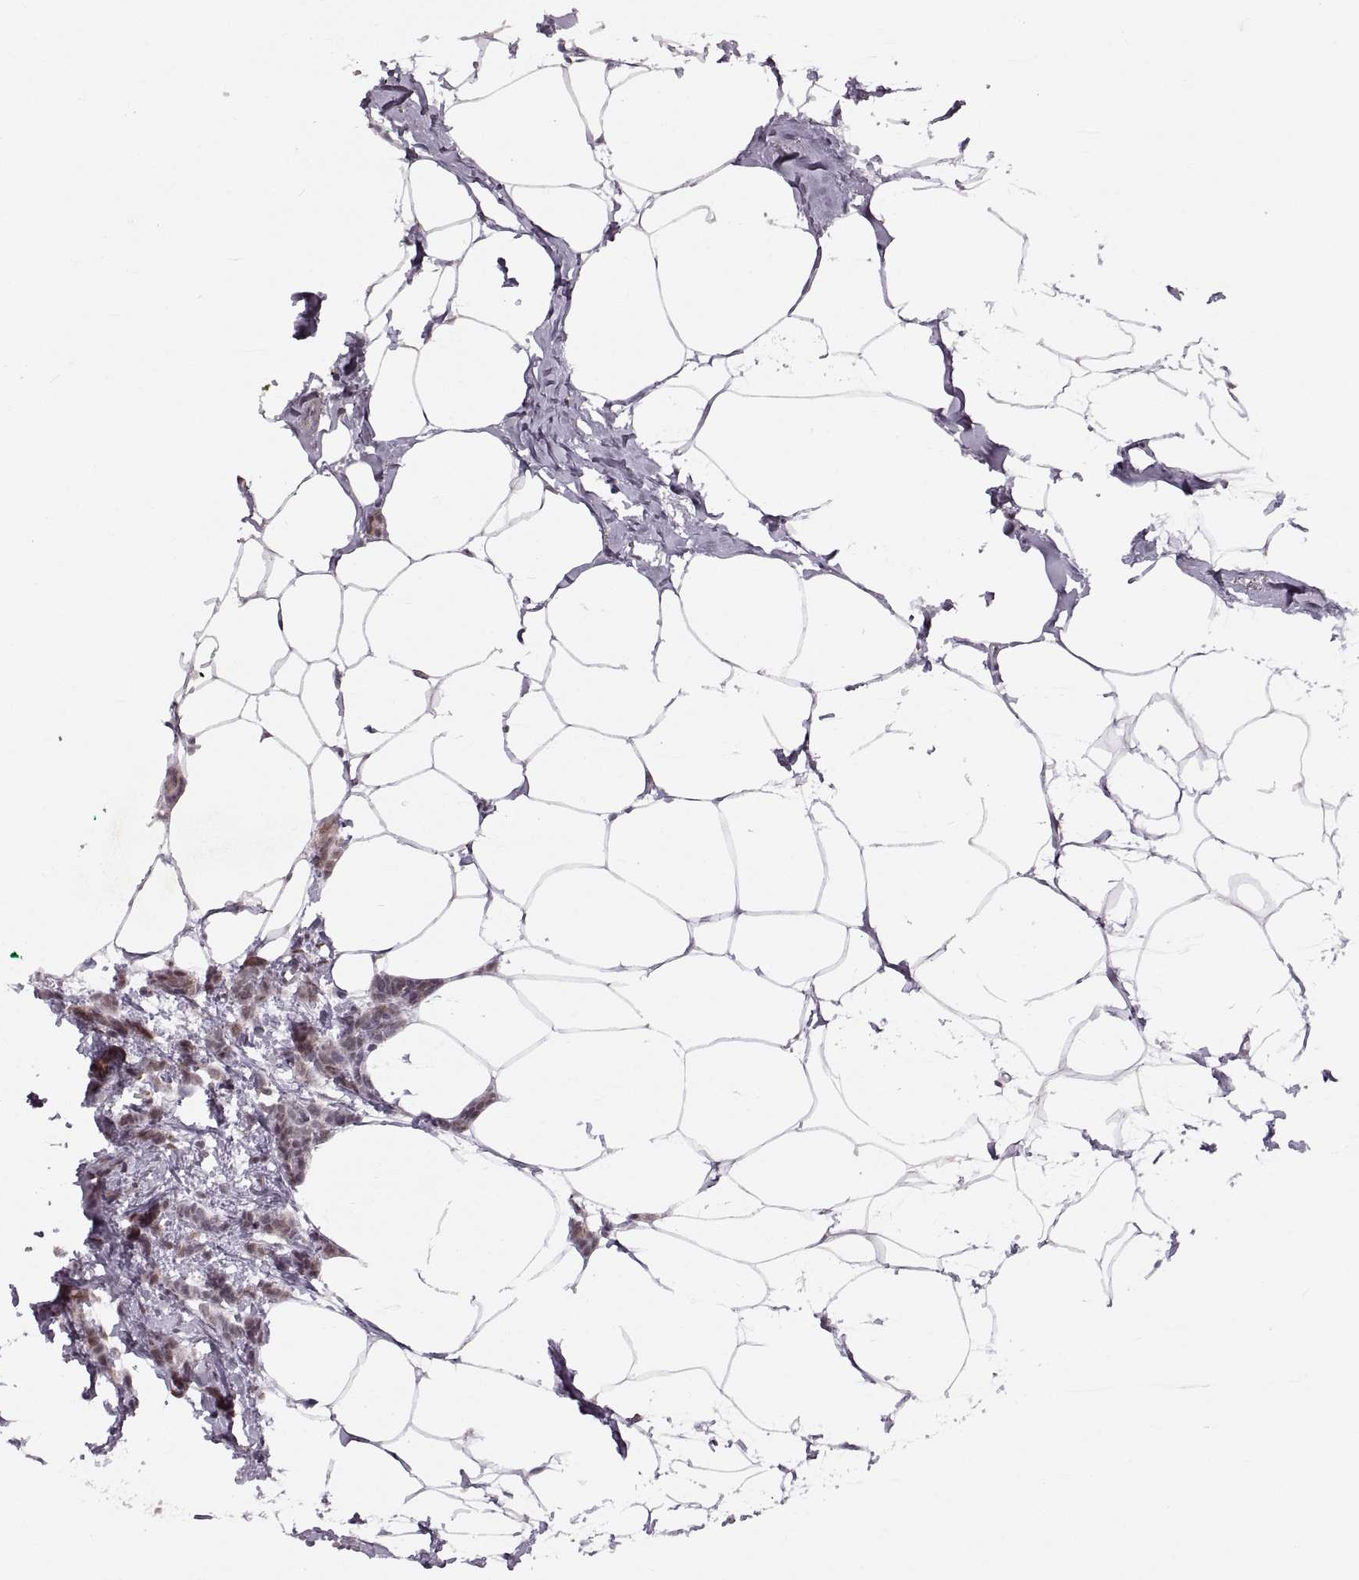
{"staining": {"intensity": "weak", "quantity": "<25%", "location": "cytoplasmic/membranous"}, "tissue": "breast cancer", "cell_type": "Tumor cells", "image_type": "cancer", "snomed": [{"axis": "morphology", "description": "Duct carcinoma"}, {"axis": "topography", "description": "Breast"}], "caption": "An image of intraductal carcinoma (breast) stained for a protein shows no brown staining in tumor cells. The staining is performed using DAB brown chromogen with nuclei counter-stained in using hematoxylin.", "gene": "PRSS37", "patient": {"sex": "female", "age": 40}}